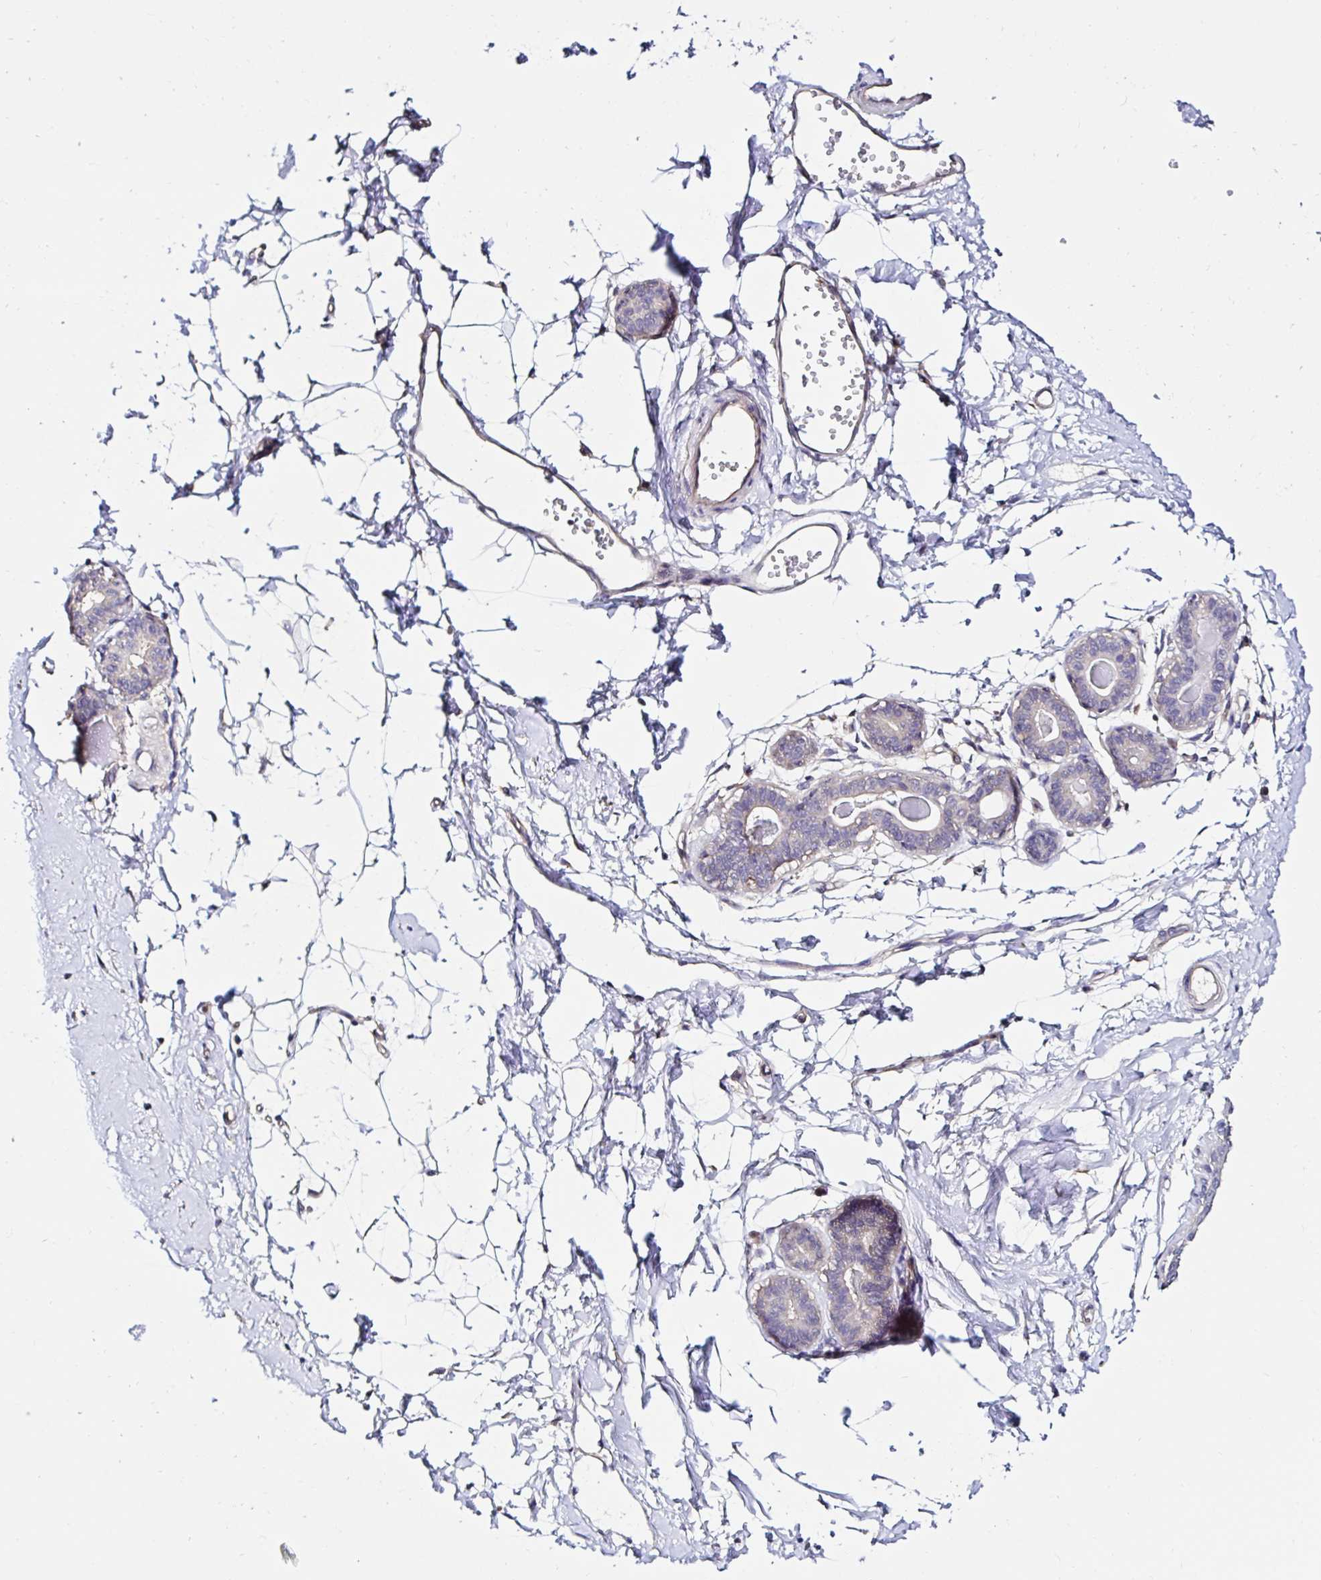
{"staining": {"intensity": "negative", "quantity": "none", "location": "none"}, "tissue": "breast", "cell_type": "Adipocytes", "image_type": "normal", "snomed": [{"axis": "morphology", "description": "Normal tissue, NOS"}, {"axis": "topography", "description": "Breast"}], "caption": "Immunohistochemistry of unremarkable human breast reveals no expression in adipocytes. (Immunohistochemistry, brightfield microscopy, high magnification).", "gene": "RSRP1", "patient": {"sex": "female", "age": 45}}